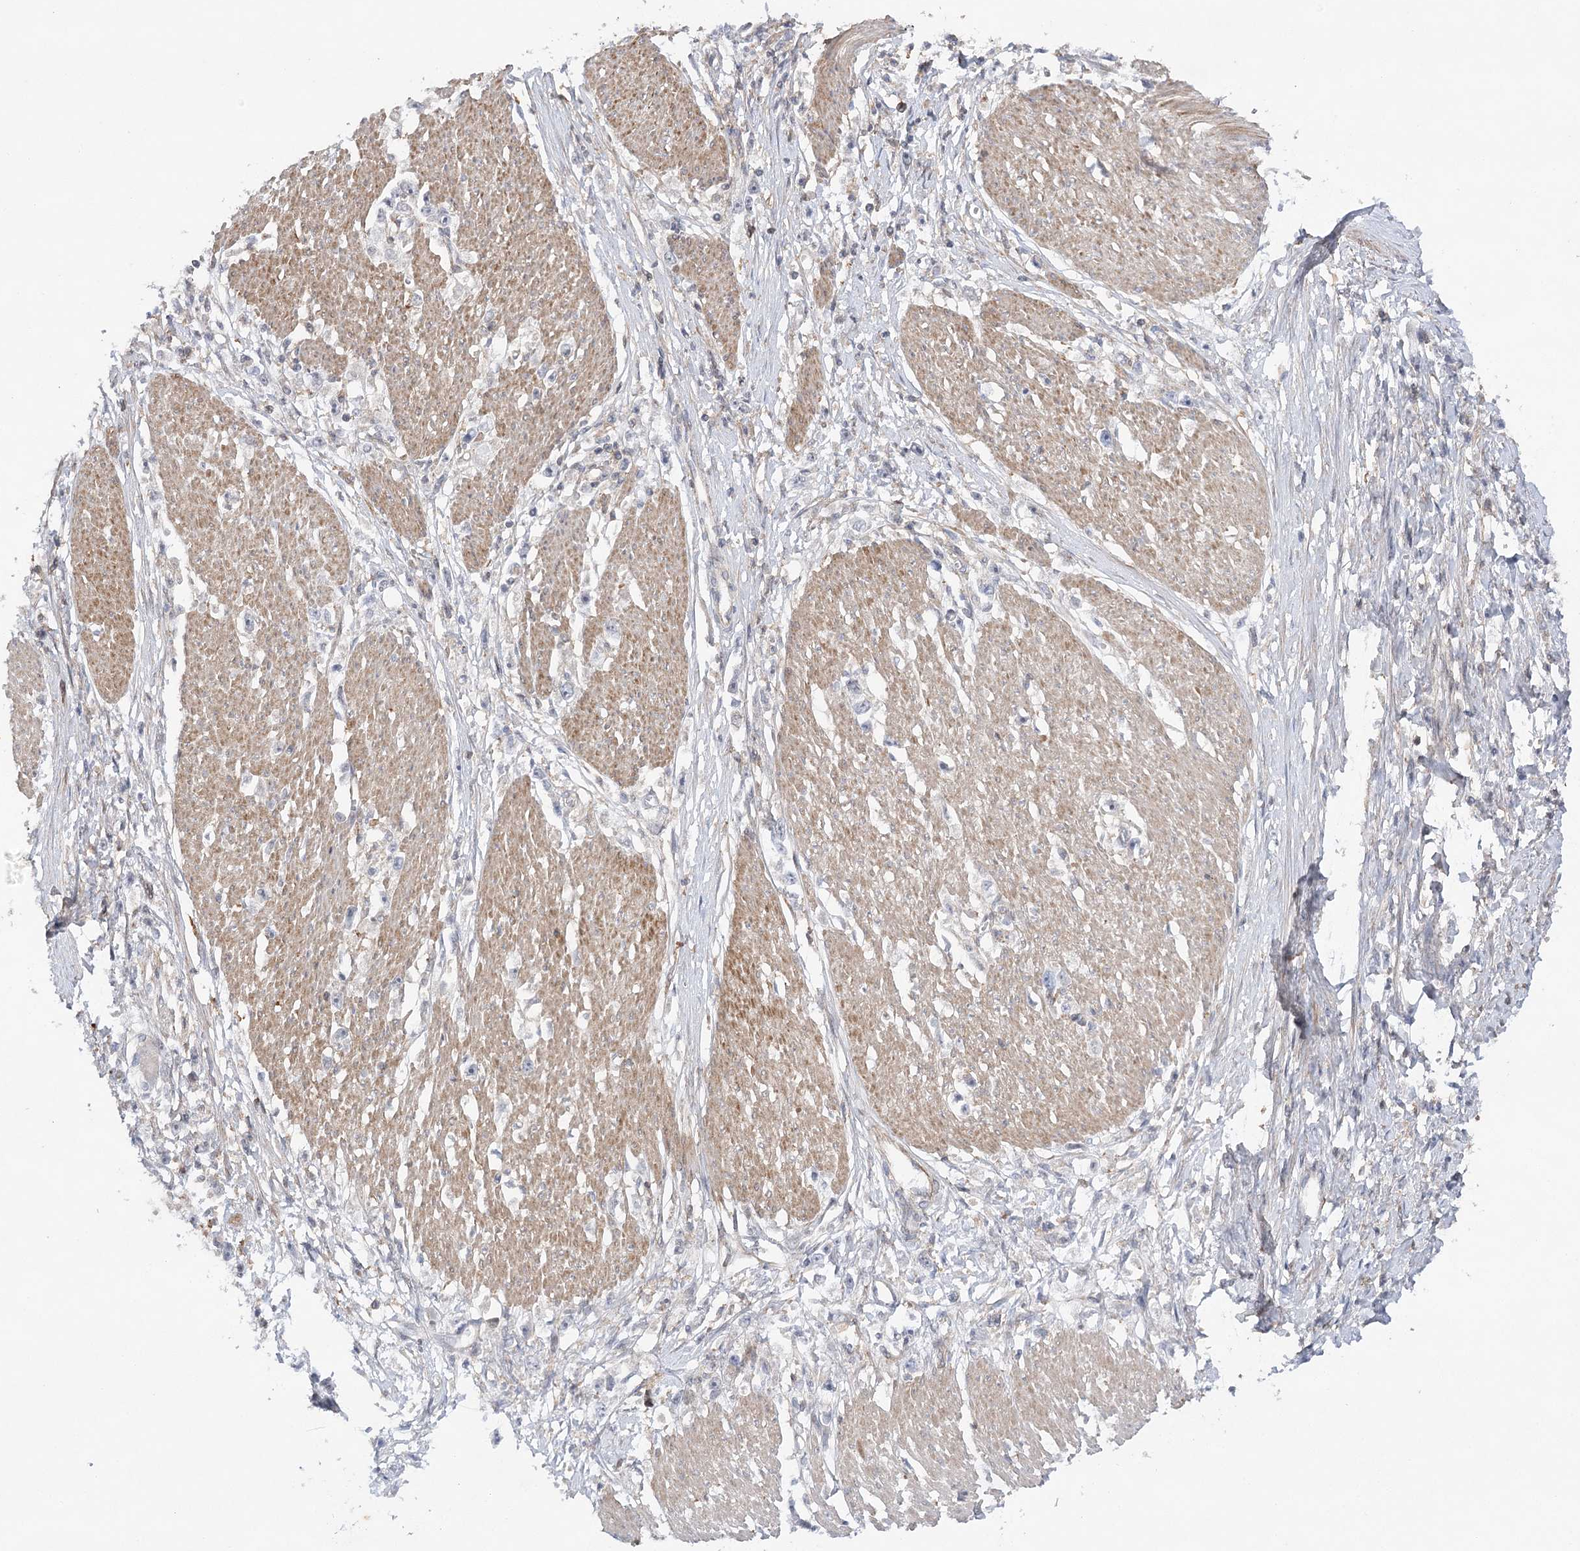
{"staining": {"intensity": "negative", "quantity": "none", "location": "none"}, "tissue": "stomach cancer", "cell_type": "Tumor cells", "image_type": "cancer", "snomed": [{"axis": "morphology", "description": "Adenocarcinoma, NOS"}, {"axis": "topography", "description": "Stomach"}], "caption": "Human stomach cancer stained for a protein using immunohistochemistry (IHC) exhibits no expression in tumor cells.", "gene": "OBSL1", "patient": {"sex": "female", "age": 59}}